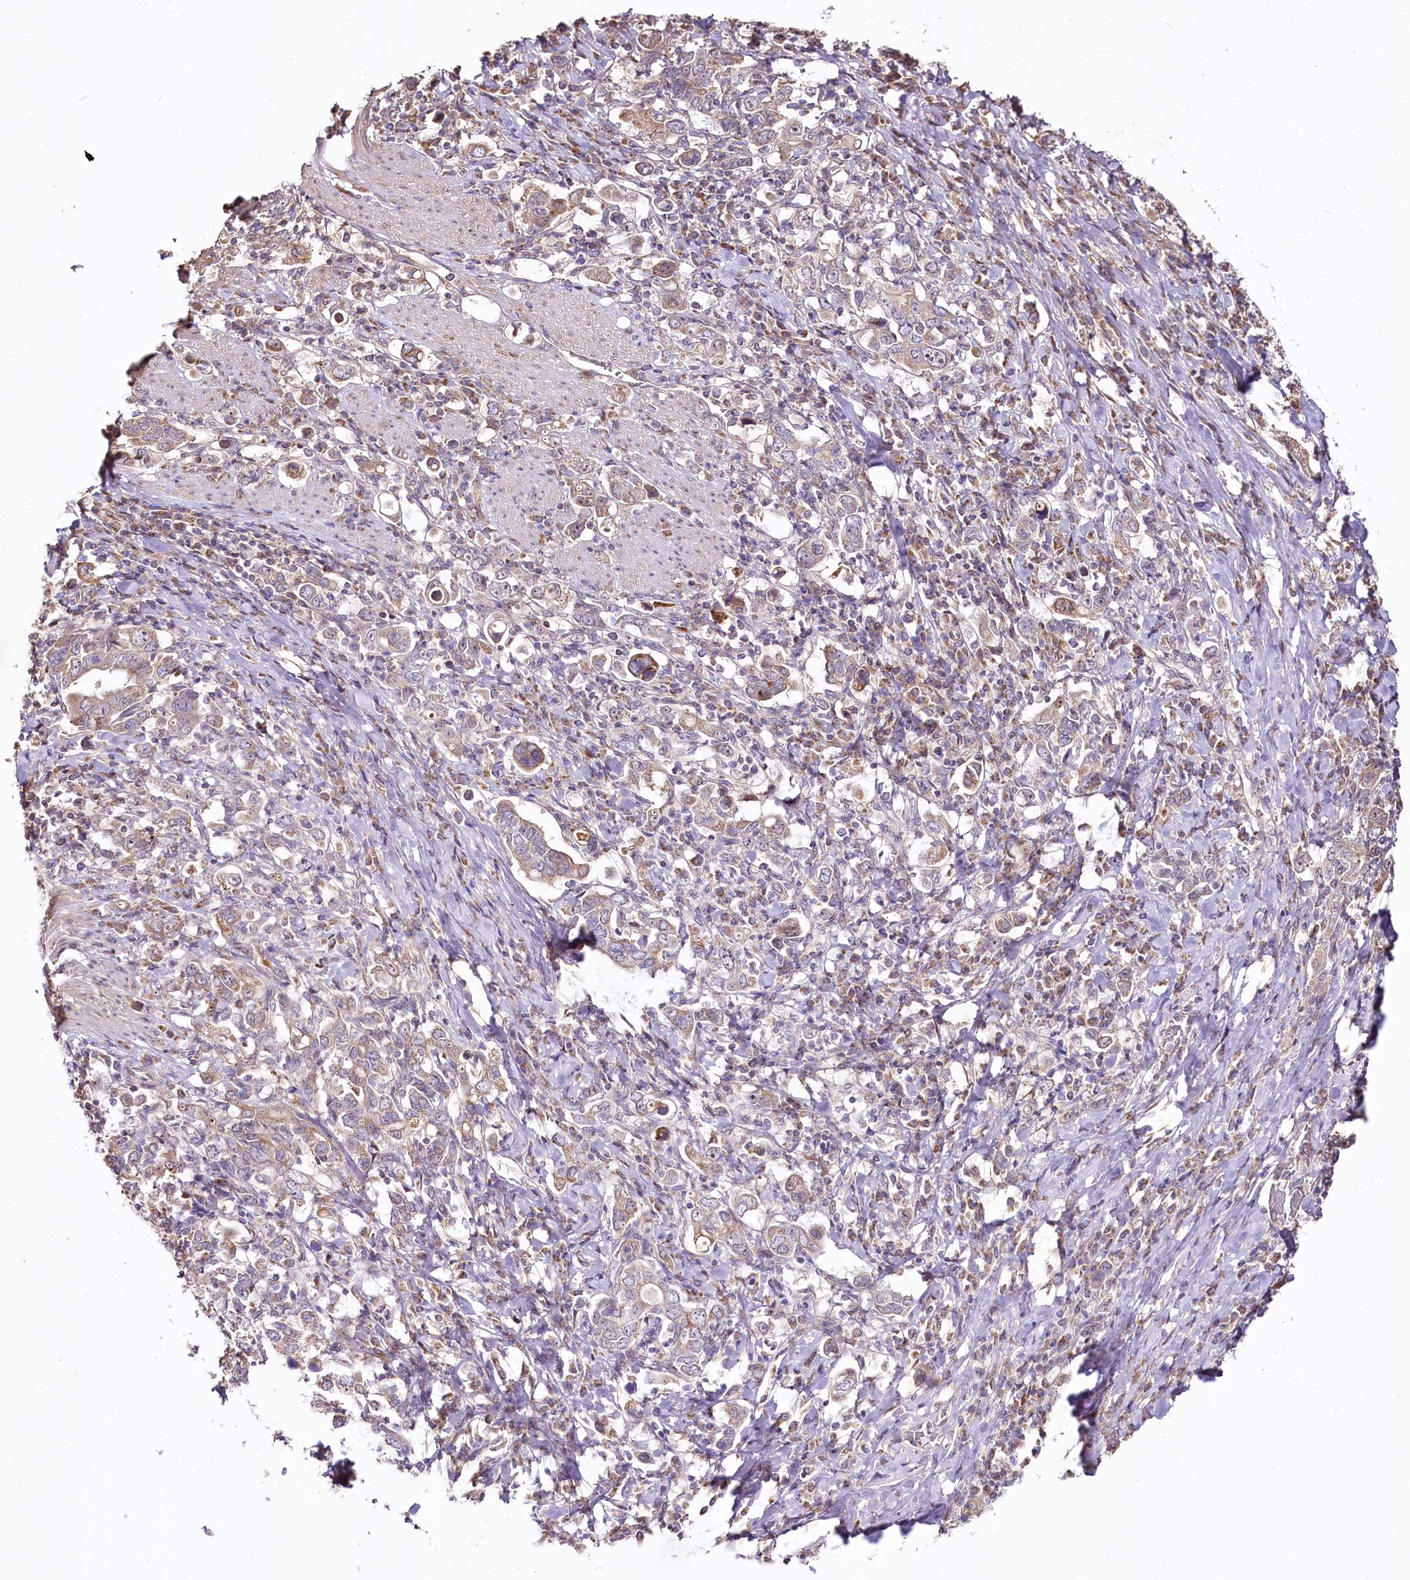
{"staining": {"intensity": "moderate", "quantity": ">75%", "location": "cytoplasmic/membranous"}, "tissue": "stomach cancer", "cell_type": "Tumor cells", "image_type": "cancer", "snomed": [{"axis": "morphology", "description": "Adenocarcinoma, NOS"}, {"axis": "topography", "description": "Stomach, upper"}], "caption": "This image demonstrates immunohistochemistry staining of human stomach adenocarcinoma, with medium moderate cytoplasmic/membranous positivity in about >75% of tumor cells.", "gene": "ZNF226", "patient": {"sex": "male", "age": 62}}